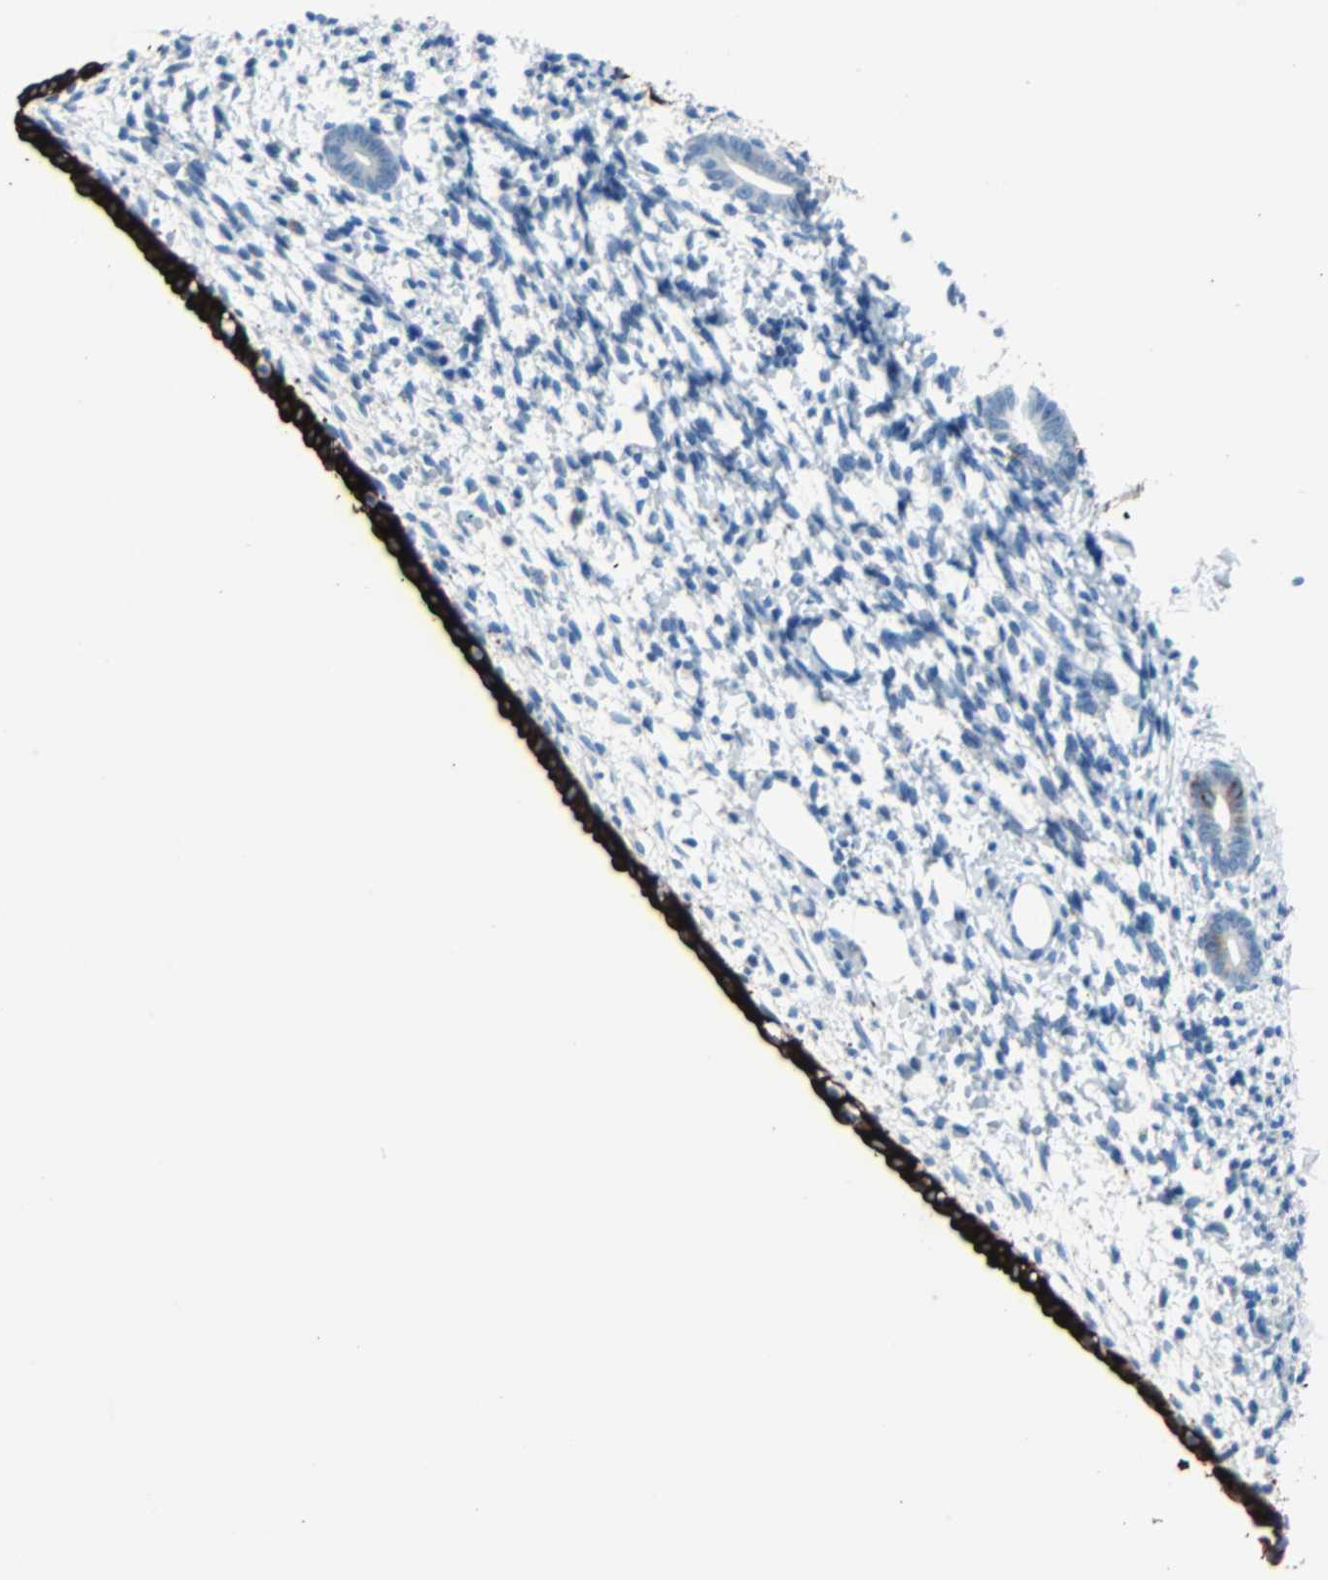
{"staining": {"intensity": "negative", "quantity": "none", "location": "none"}, "tissue": "endometrium", "cell_type": "Cells in endometrial stroma", "image_type": "normal", "snomed": [{"axis": "morphology", "description": "Normal tissue, NOS"}, {"axis": "topography", "description": "Endometrium"}], "caption": "High power microscopy histopathology image of an immunohistochemistry photomicrograph of normal endometrium, revealing no significant expression in cells in endometrial stroma. (DAB immunohistochemistry (IHC) visualized using brightfield microscopy, high magnification).", "gene": "KRT7", "patient": {"sex": "female", "age": 71}}